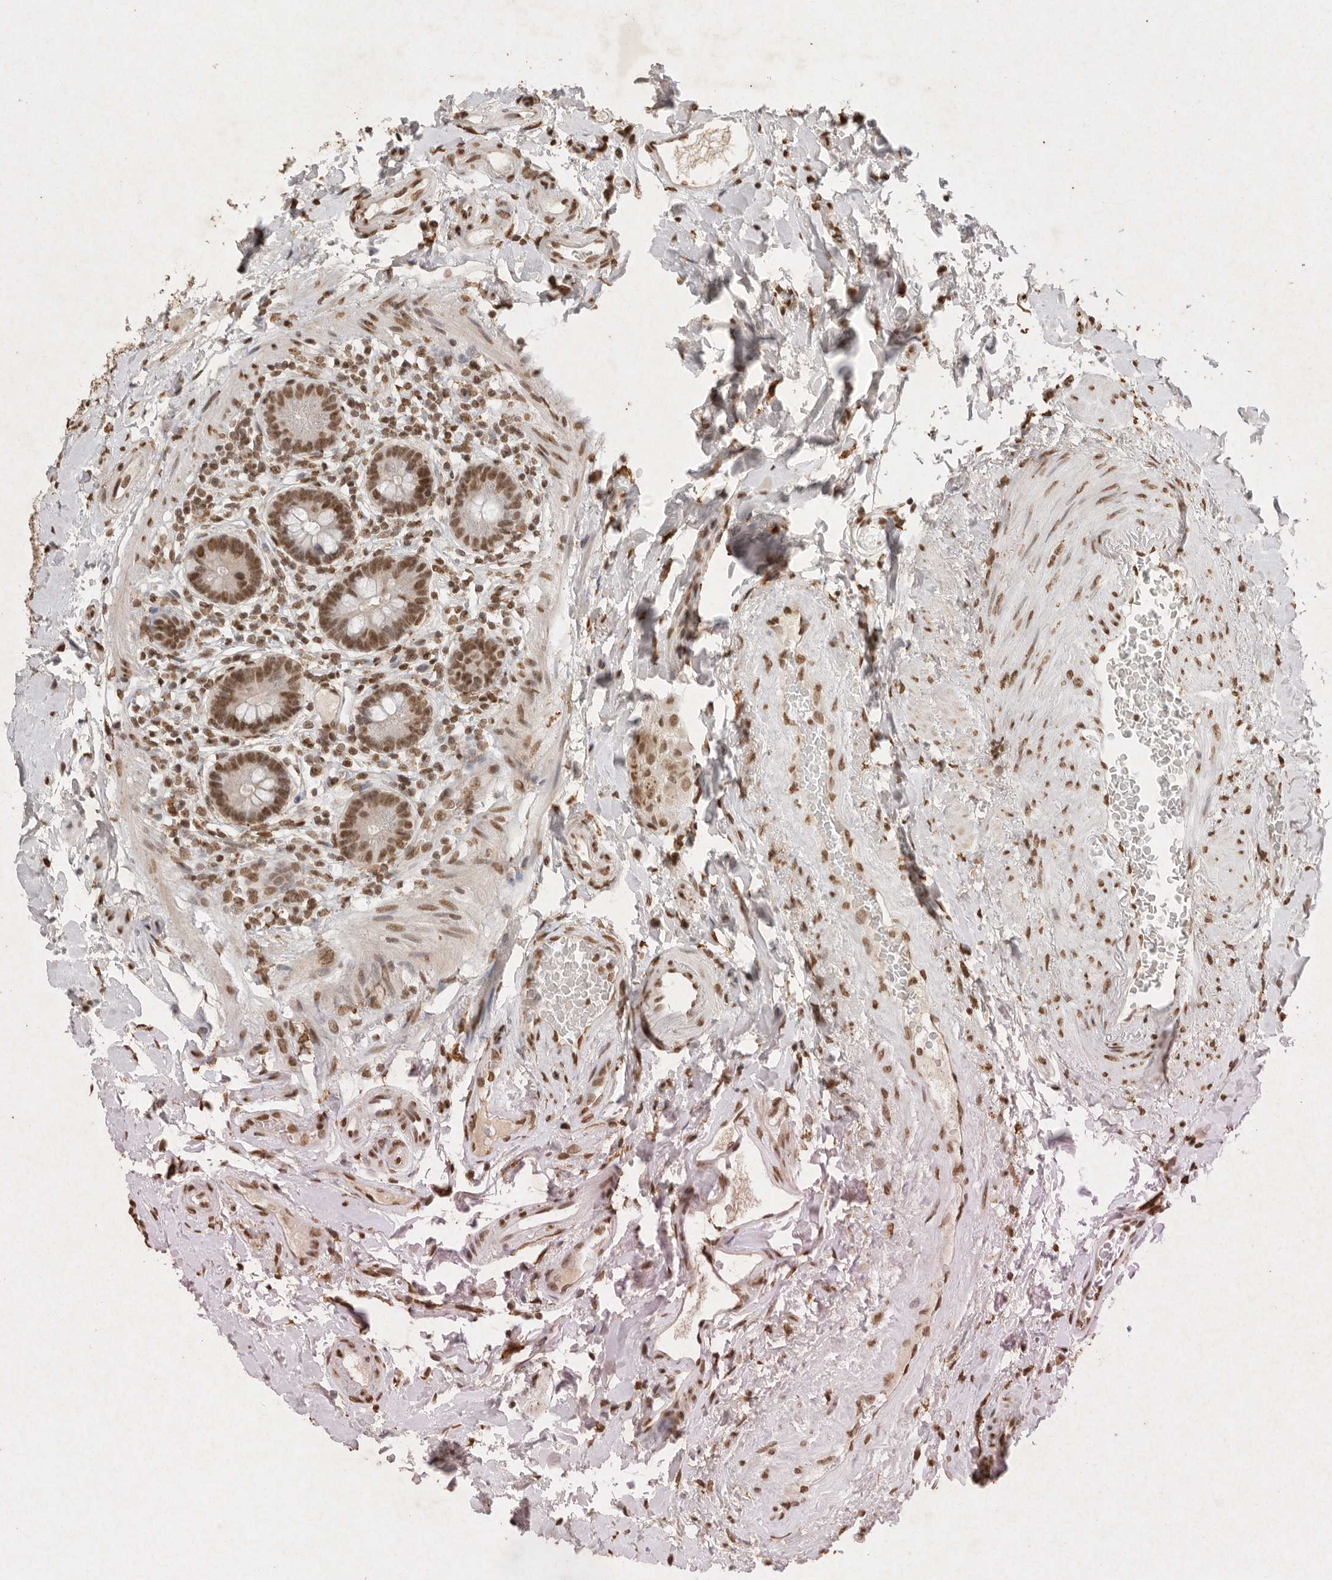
{"staining": {"intensity": "moderate", "quantity": ">75%", "location": "nuclear"}, "tissue": "small intestine", "cell_type": "Glandular cells", "image_type": "normal", "snomed": [{"axis": "morphology", "description": "Normal tissue, NOS"}, {"axis": "topography", "description": "Small intestine"}], "caption": "Protein expression analysis of benign small intestine displays moderate nuclear staining in about >75% of glandular cells.", "gene": "NKX3", "patient": {"sex": "female", "age": 84}}